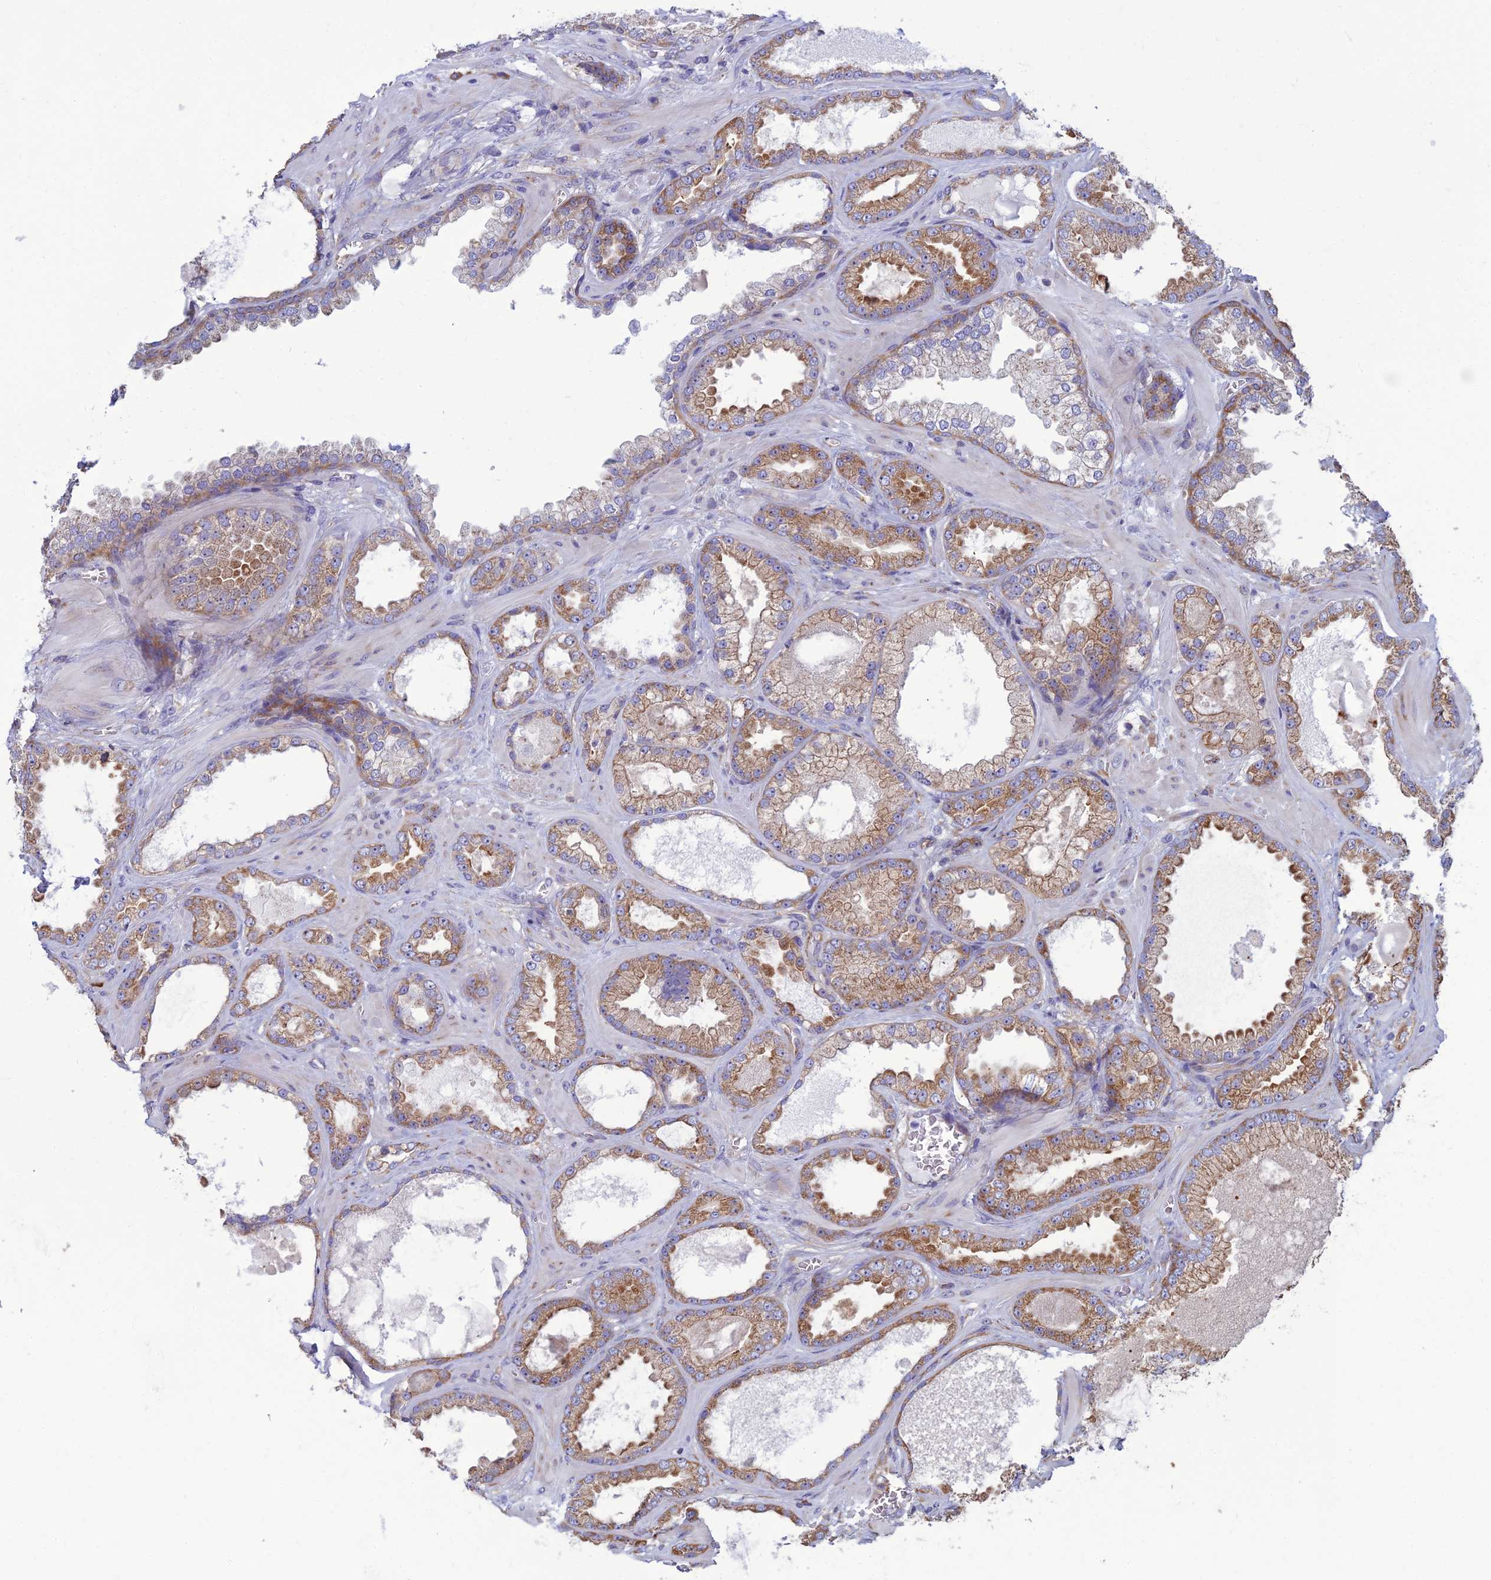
{"staining": {"intensity": "moderate", "quantity": ">75%", "location": "cytoplasmic/membranous"}, "tissue": "prostate cancer", "cell_type": "Tumor cells", "image_type": "cancer", "snomed": [{"axis": "morphology", "description": "Adenocarcinoma, Low grade"}, {"axis": "topography", "description": "Prostate"}], "caption": "High-power microscopy captured an immunohistochemistry image of adenocarcinoma (low-grade) (prostate), revealing moderate cytoplasmic/membranous staining in approximately >75% of tumor cells. (brown staining indicates protein expression, while blue staining denotes nuclei).", "gene": "RPL17-C18orf32", "patient": {"sex": "male", "age": 57}}